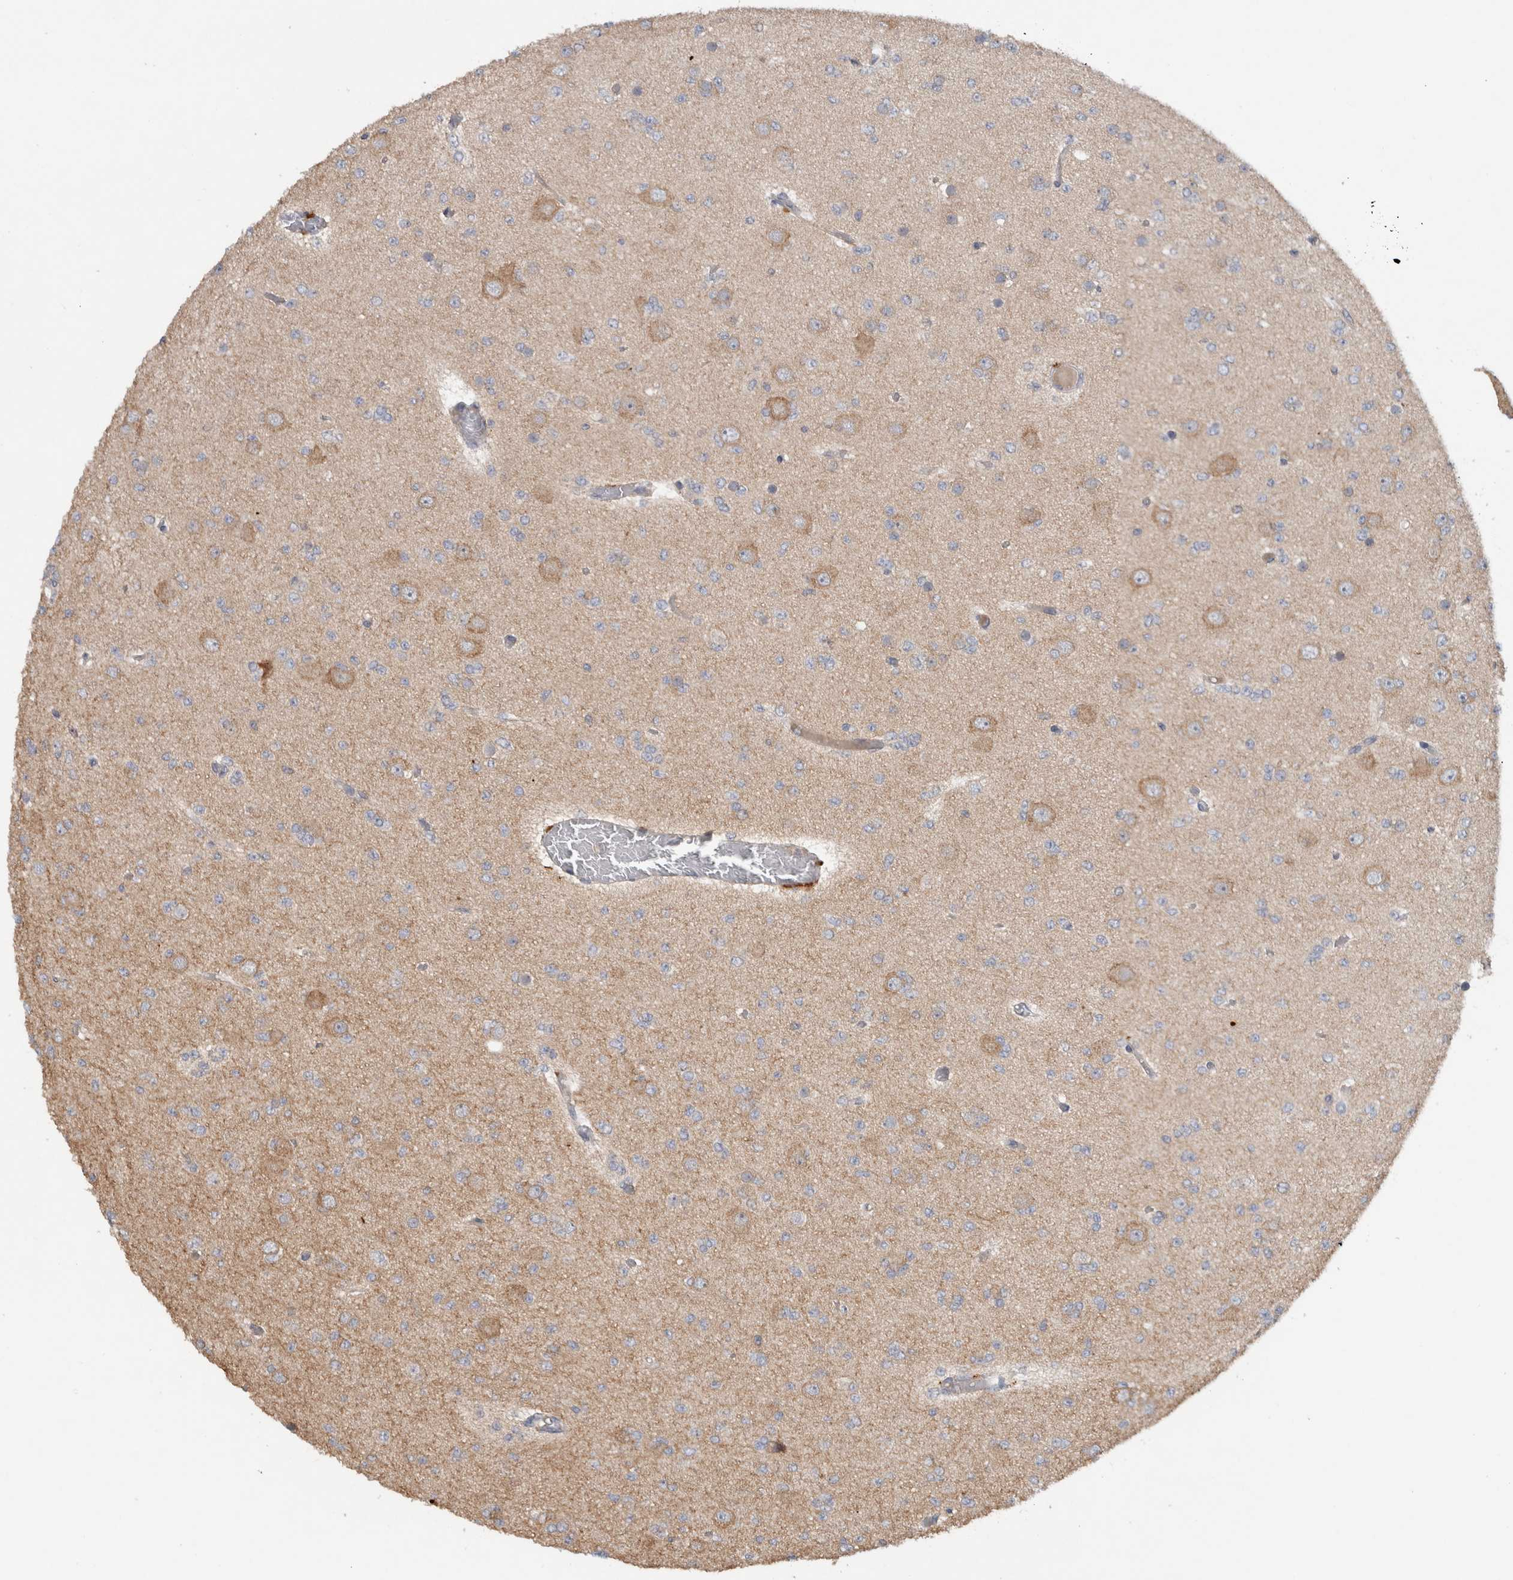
{"staining": {"intensity": "weak", "quantity": "<25%", "location": "cytoplasmic/membranous"}, "tissue": "glioma", "cell_type": "Tumor cells", "image_type": "cancer", "snomed": [{"axis": "morphology", "description": "Glioma, malignant, Low grade"}, {"axis": "topography", "description": "Brain"}], "caption": "IHC of glioma exhibits no staining in tumor cells. Nuclei are stained in blue.", "gene": "TARBP1", "patient": {"sex": "female", "age": 22}}